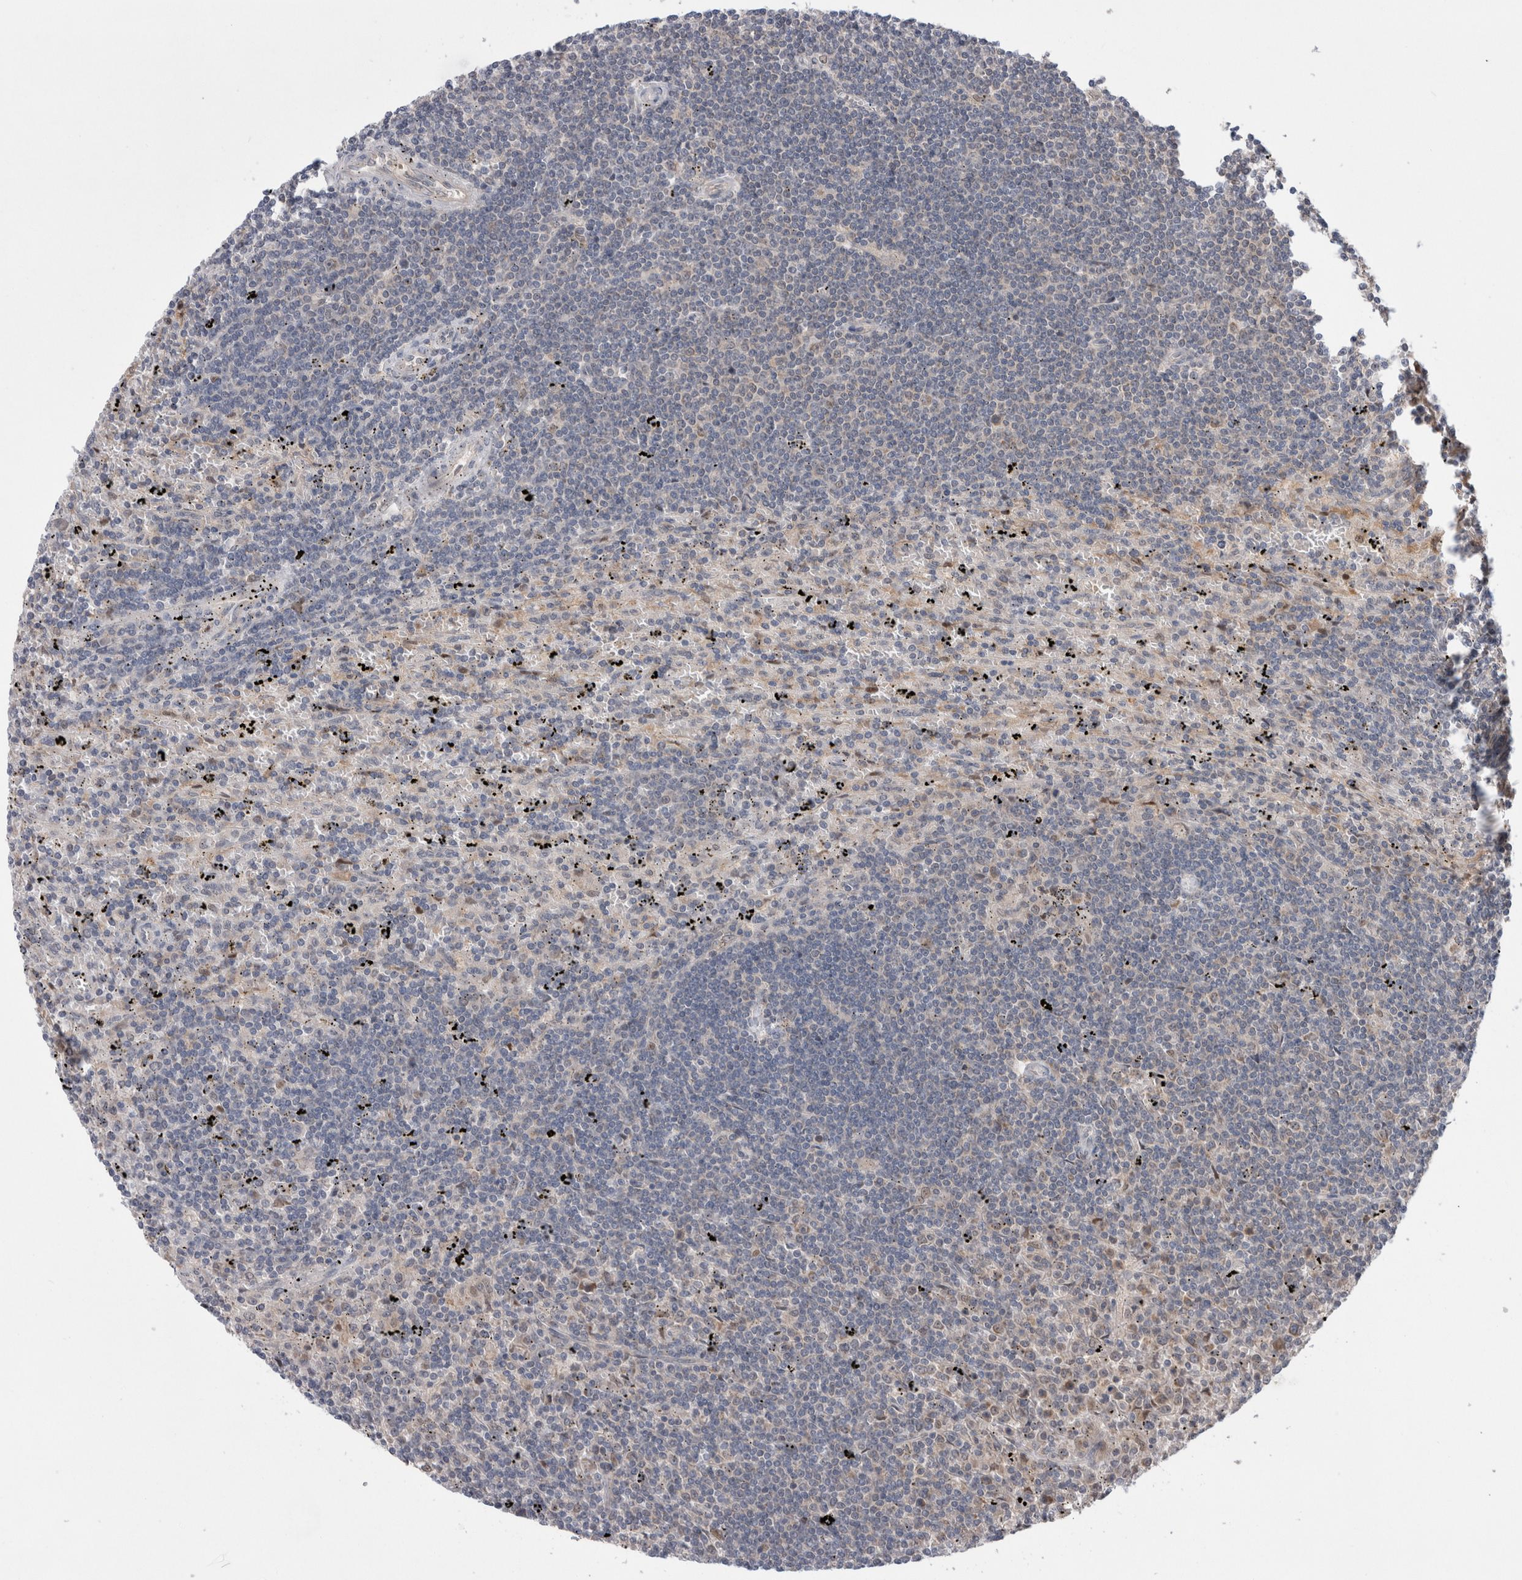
{"staining": {"intensity": "negative", "quantity": "none", "location": "none"}, "tissue": "lymphoma", "cell_type": "Tumor cells", "image_type": "cancer", "snomed": [{"axis": "morphology", "description": "Malignant lymphoma, non-Hodgkin's type, Low grade"}, {"axis": "topography", "description": "Spleen"}], "caption": "The immunohistochemistry image has no significant expression in tumor cells of low-grade malignant lymphoma, non-Hodgkin's type tissue.", "gene": "MRPL37", "patient": {"sex": "male", "age": 76}}